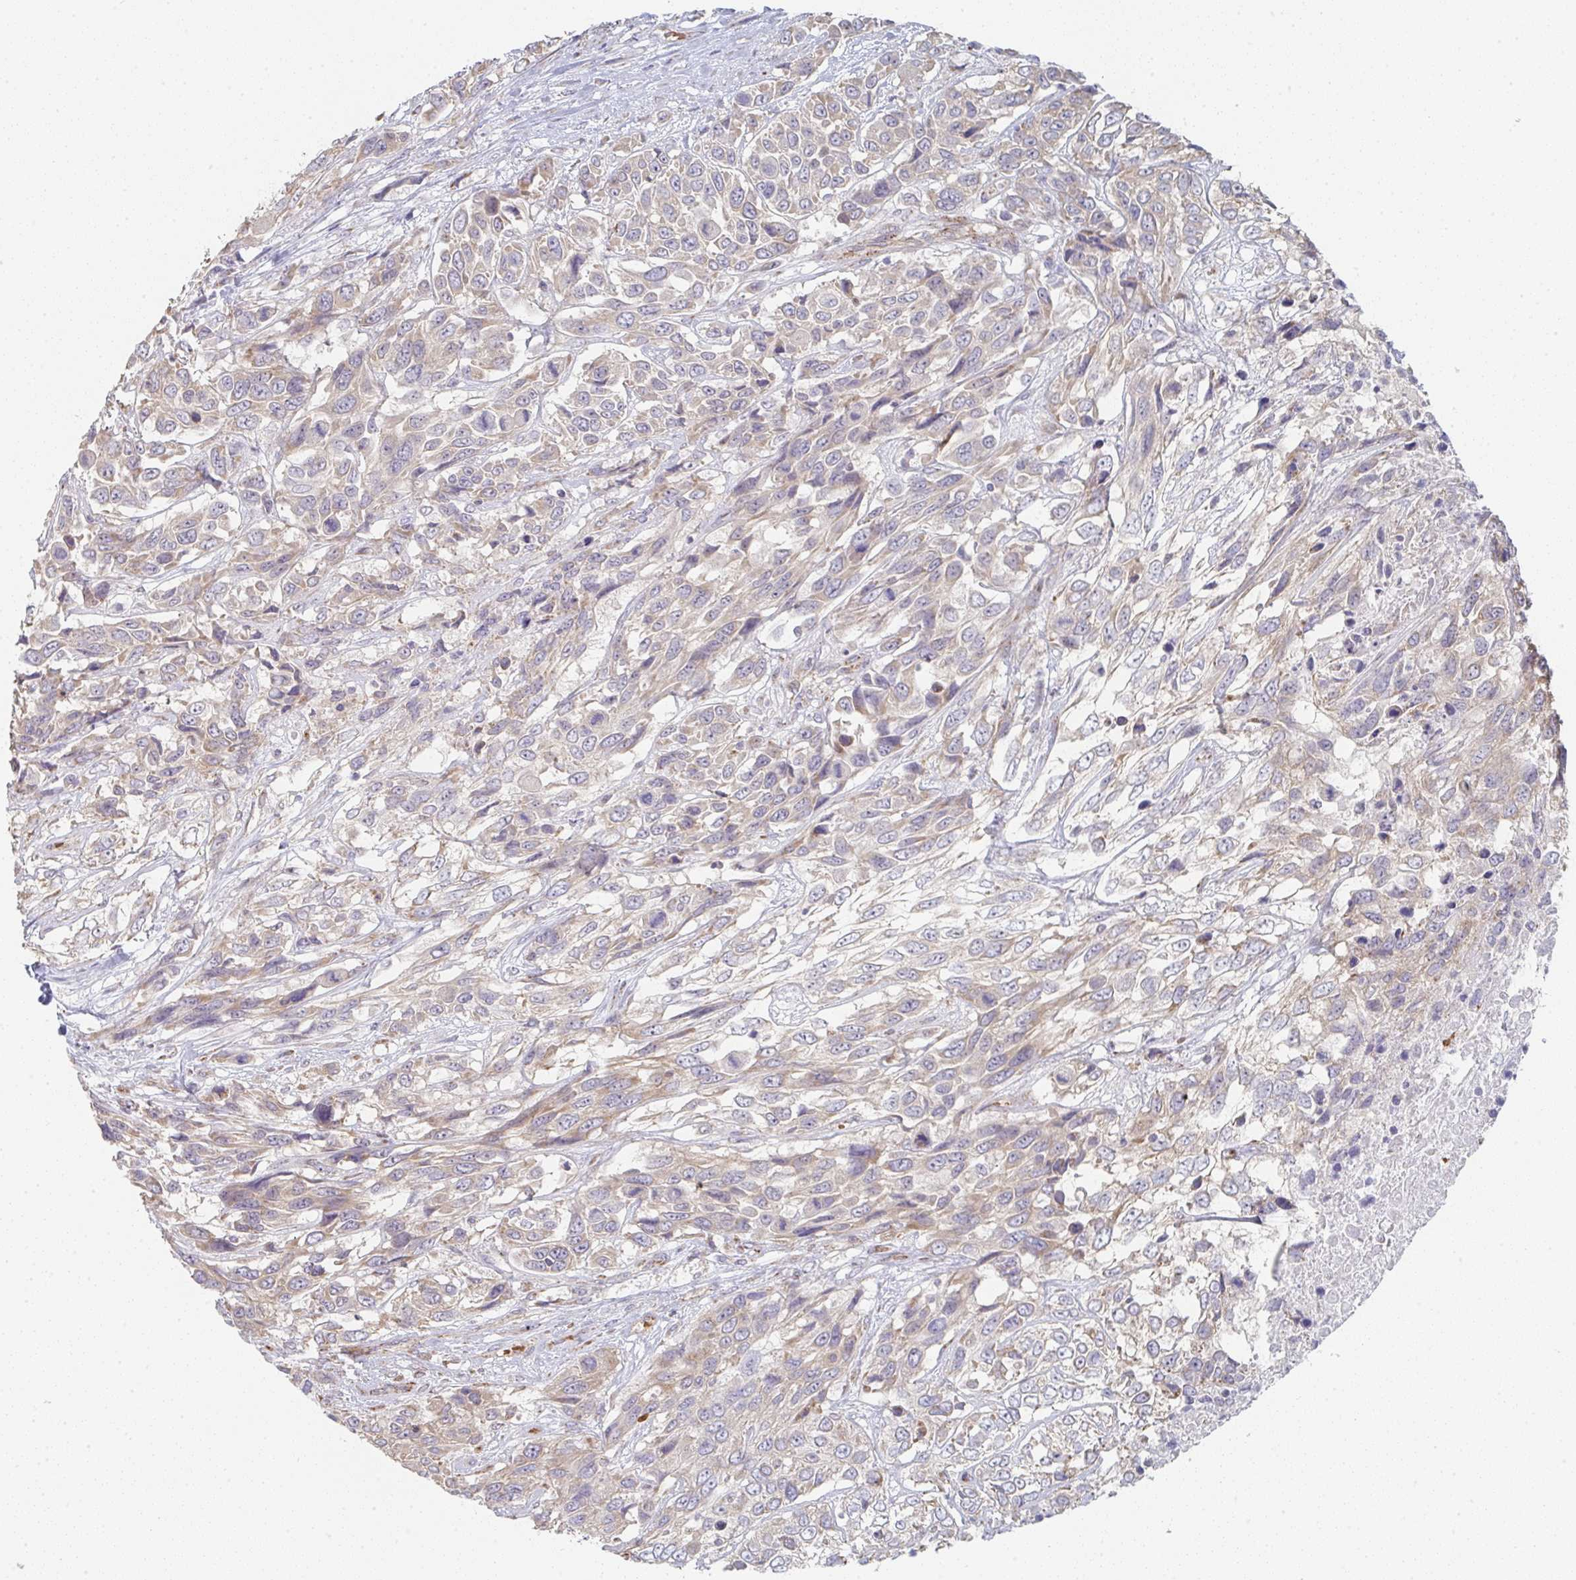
{"staining": {"intensity": "weak", "quantity": "25%-75%", "location": "cytoplasmic/membranous"}, "tissue": "urothelial cancer", "cell_type": "Tumor cells", "image_type": "cancer", "snomed": [{"axis": "morphology", "description": "Urothelial carcinoma, High grade"}, {"axis": "topography", "description": "Urinary bladder"}], "caption": "Approximately 25%-75% of tumor cells in human high-grade urothelial carcinoma display weak cytoplasmic/membranous protein positivity as visualized by brown immunohistochemical staining.", "gene": "ZNF526", "patient": {"sex": "female", "age": 70}}